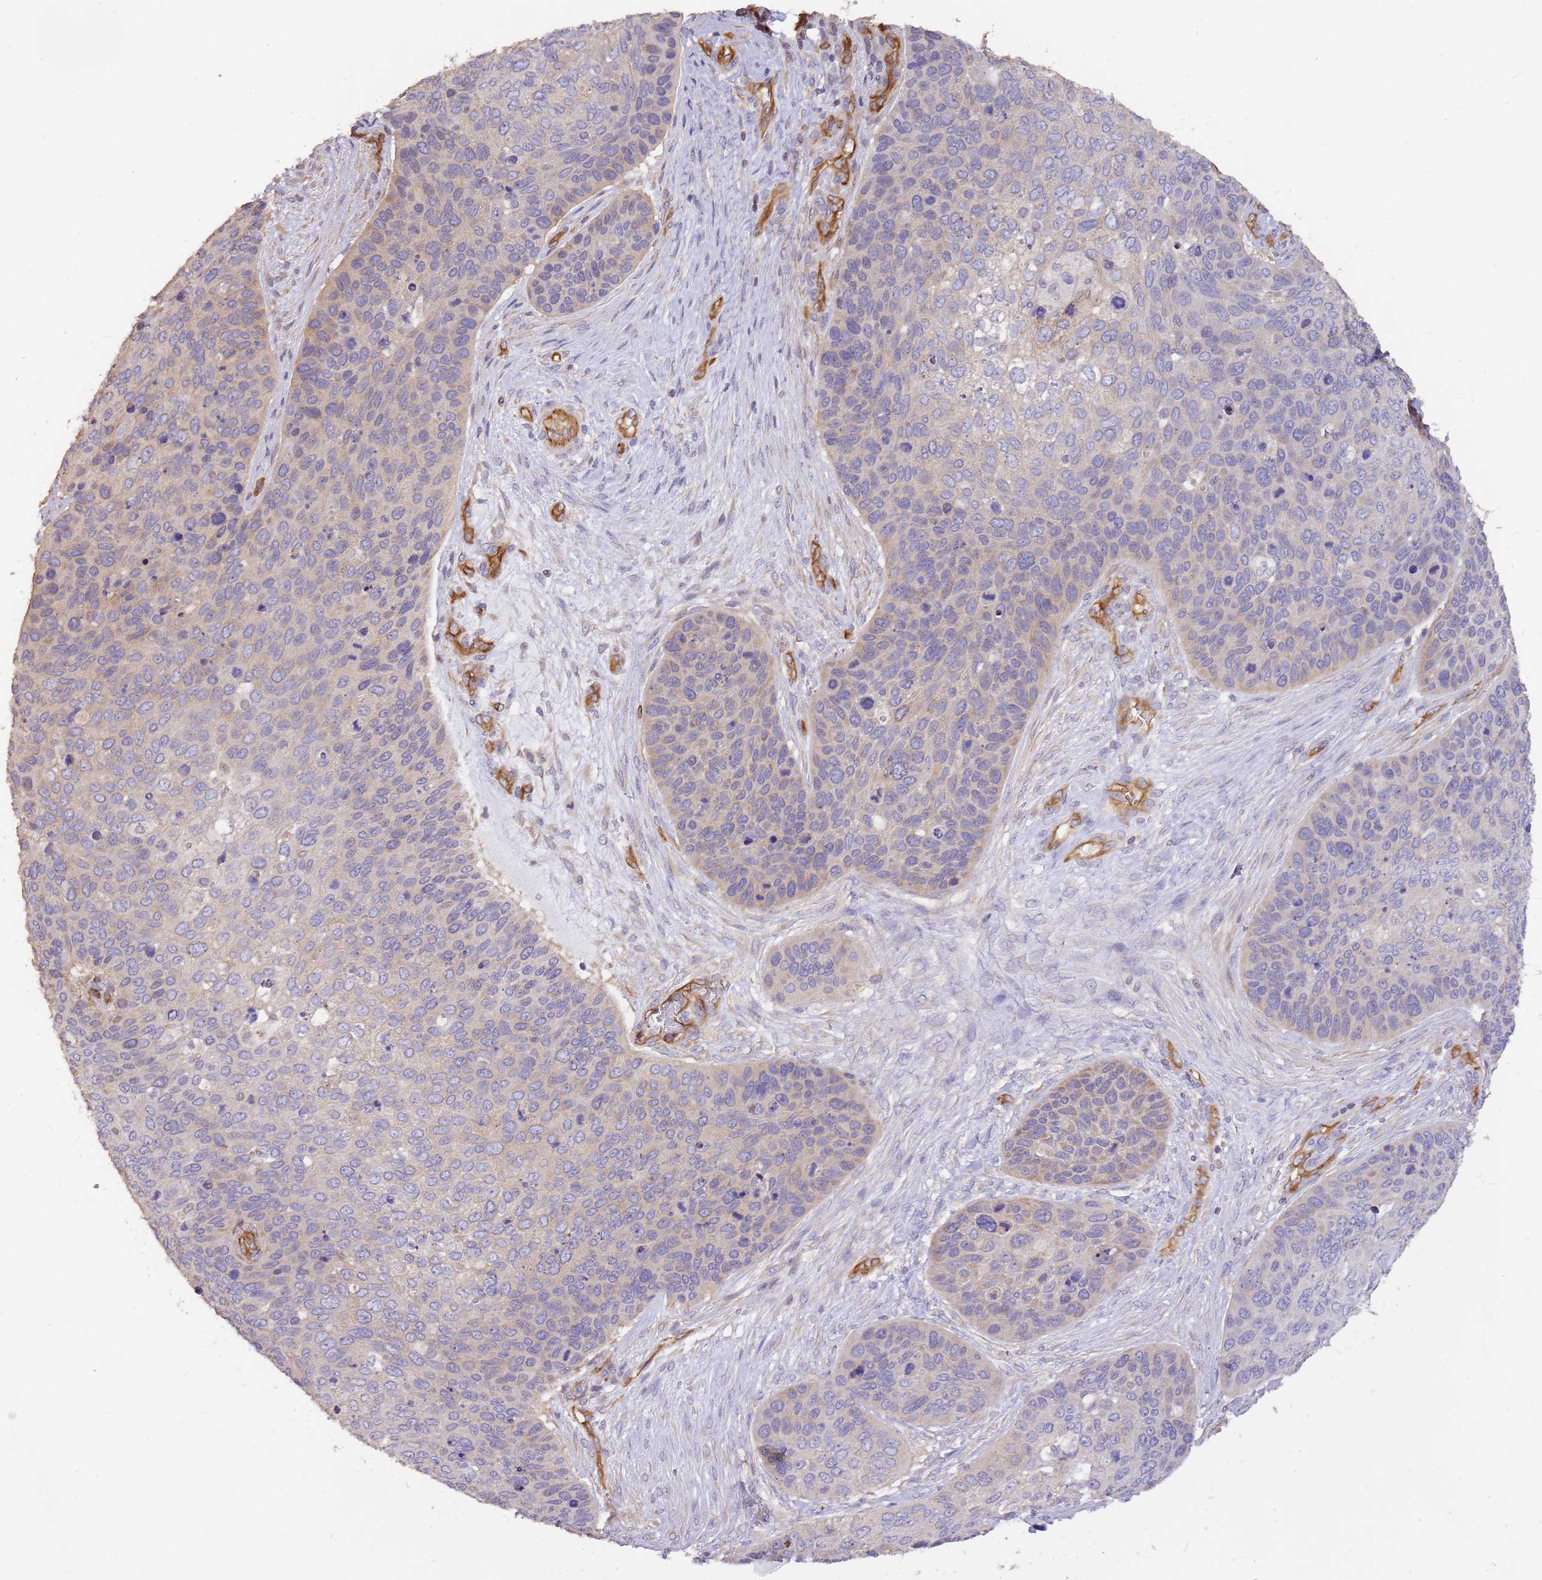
{"staining": {"intensity": "weak", "quantity": "25%-75%", "location": "cytoplasmic/membranous"}, "tissue": "skin cancer", "cell_type": "Tumor cells", "image_type": "cancer", "snomed": [{"axis": "morphology", "description": "Basal cell carcinoma"}, {"axis": "topography", "description": "Skin"}], "caption": "Protein expression by immunohistochemistry exhibits weak cytoplasmic/membranous positivity in approximately 25%-75% of tumor cells in skin cancer. The staining was performed using DAB (3,3'-diaminobenzidine), with brown indicating positive protein expression. Nuclei are stained blue with hematoxylin.", "gene": "DOCK9", "patient": {"sex": "female", "age": 74}}